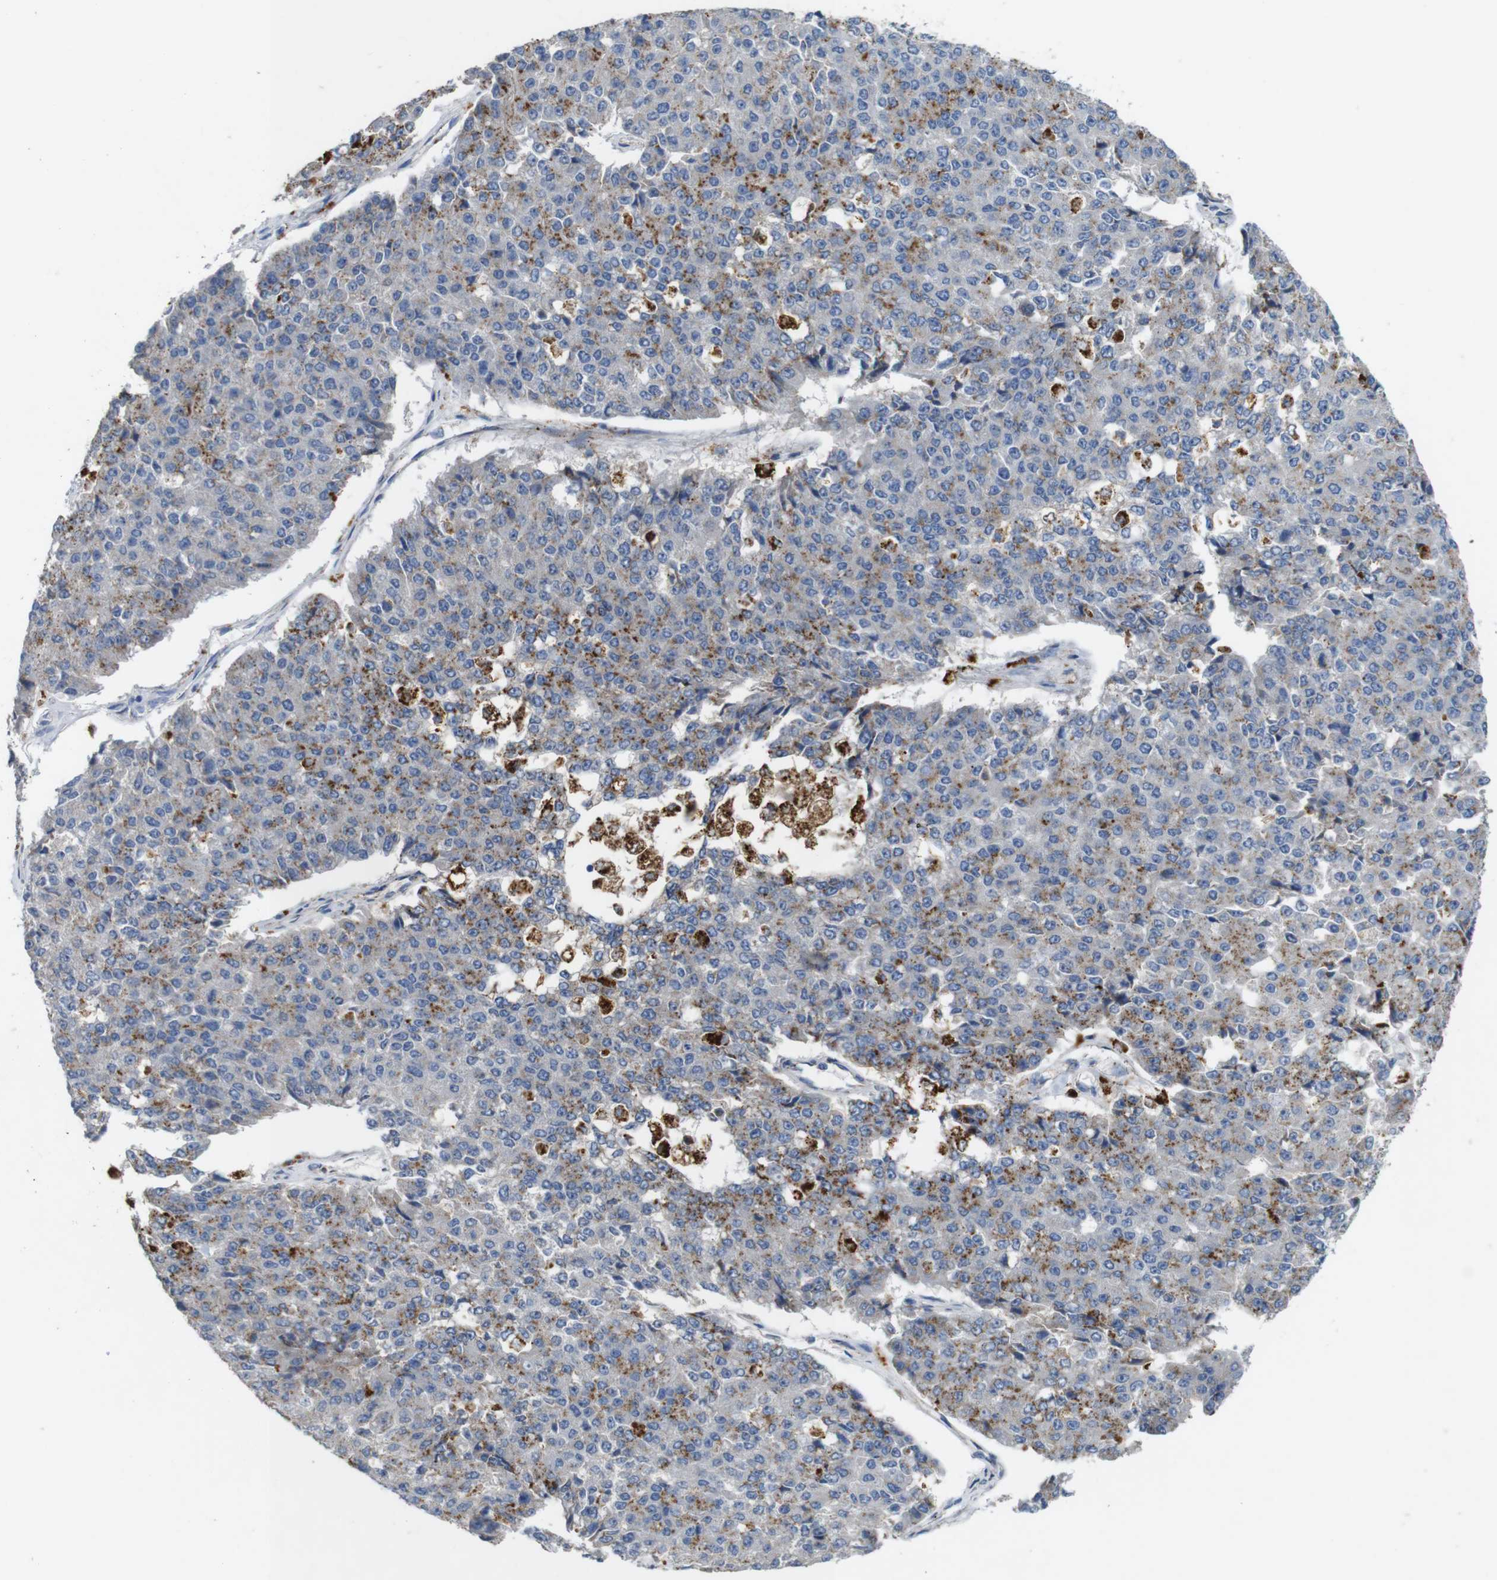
{"staining": {"intensity": "moderate", "quantity": "25%-75%", "location": "cytoplasmic/membranous"}, "tissue": "pancreatic cancer", "cell_type": "Tumor cells", "image_type": "cancer", "snomed": [{"axis": "morphology", "description": "Adenocarcinoma, NOS"}, {"axis": "topography", "description": "Pancreas"}], "caption": "Protein staining by immunohistochemistry exhibits moderate cytoplasmic/membranous positivity in approximately 25%-75% of tumor cells in adenocarcinoma (pancreatic).", "gene": "NHLRC3", "patient": {"sex": "male", "age": 50}}